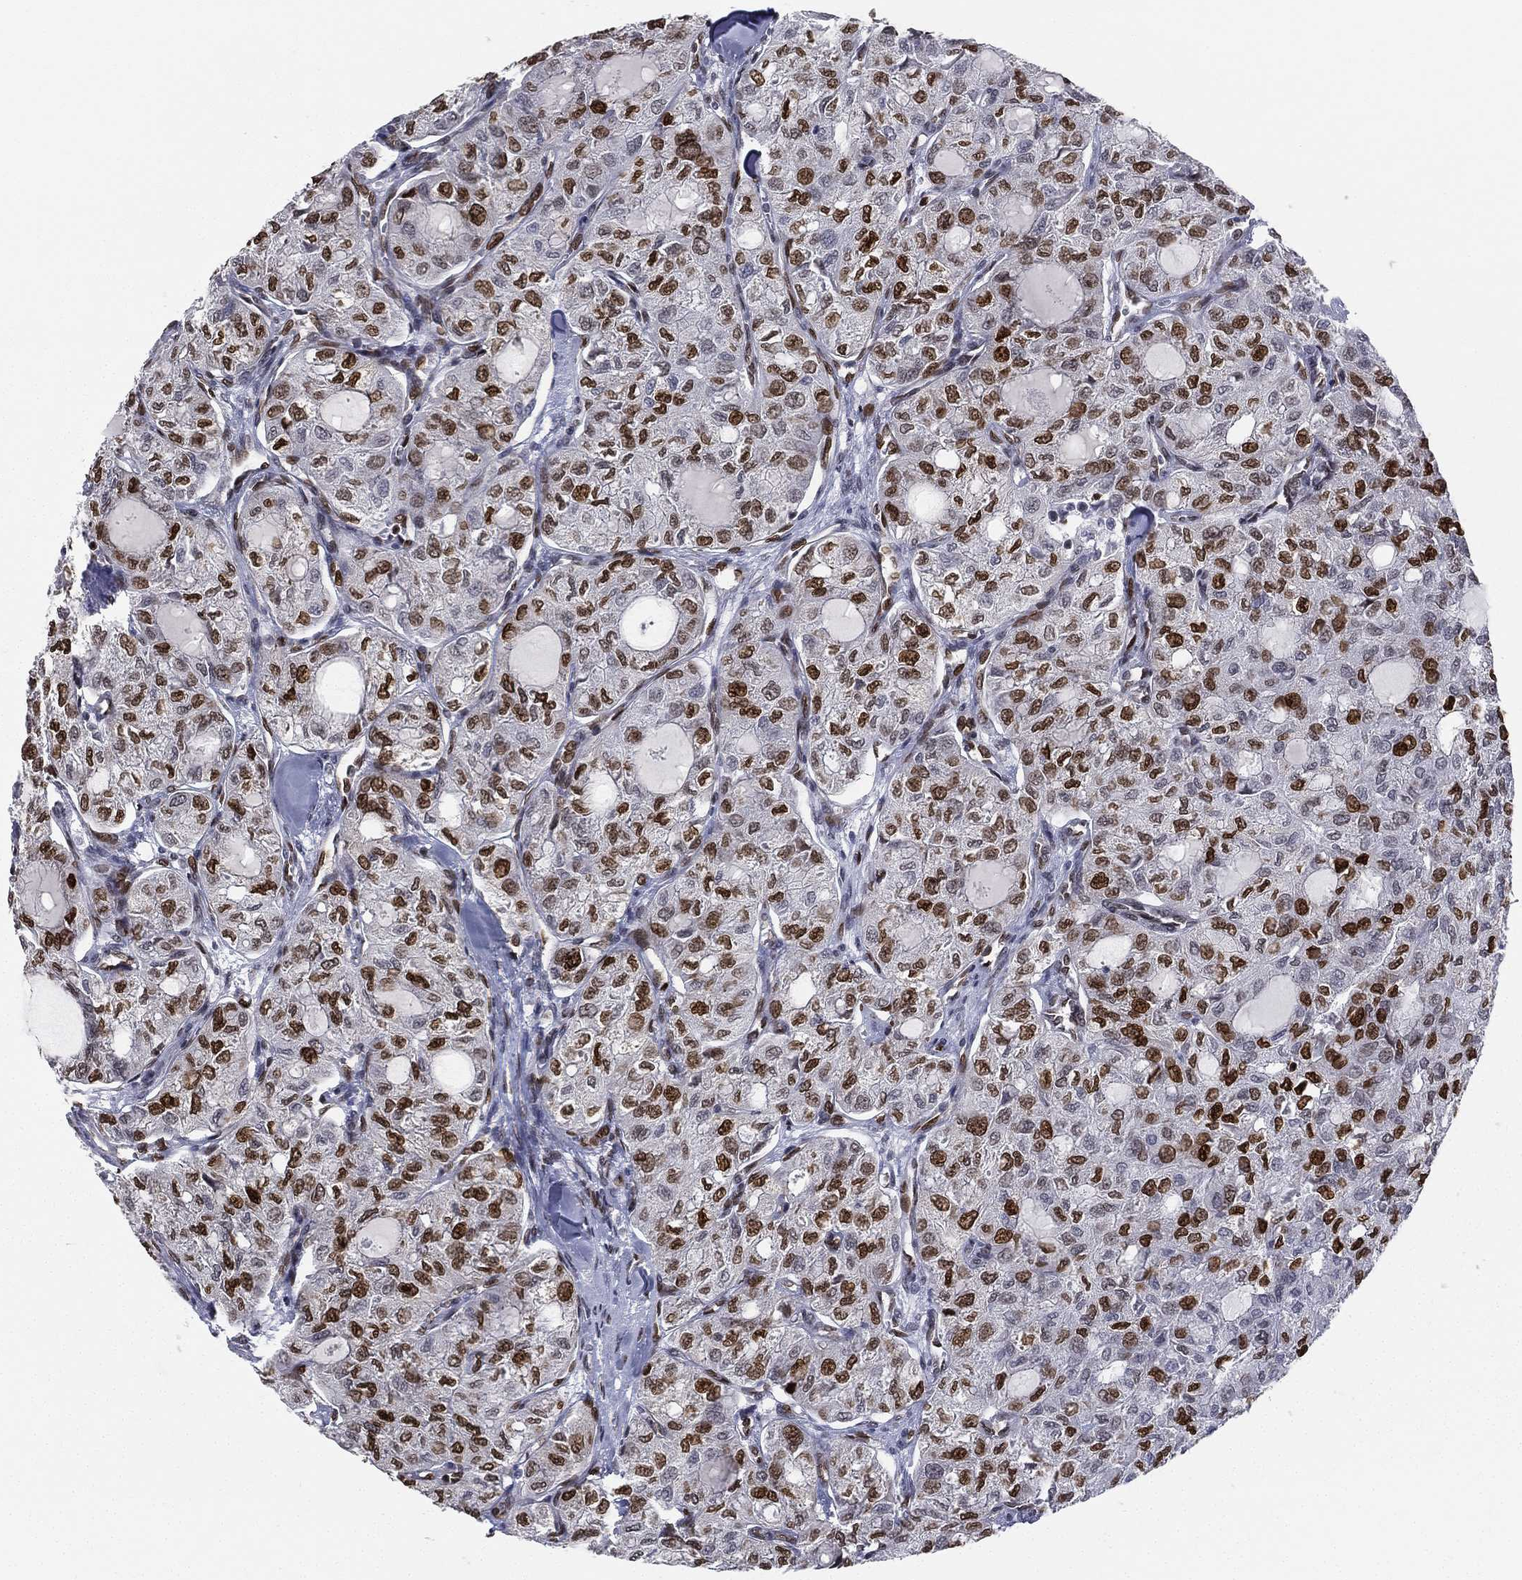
{"staining": {"intensity": "strong", "quantity": "25%-75%", "location": "nuclear"}, "tissue": "thyroid cancer", "cell_type": "Tumor cells", "image_type": "cancer", "snomed": [{"axis": "morphology", "description": "Follicular adenoma carcinoma, NOS"}, {"axis": "topography", "description": "Thyroid gland"}], "caption": "Strong nuclear protein positivity is appreciated in approximately 25%-75% of tumor cells in follicular adenoma carcinoma (thyroid).", "gene": "LMNB1", "patient": {"sex": "male", "age": 75}}